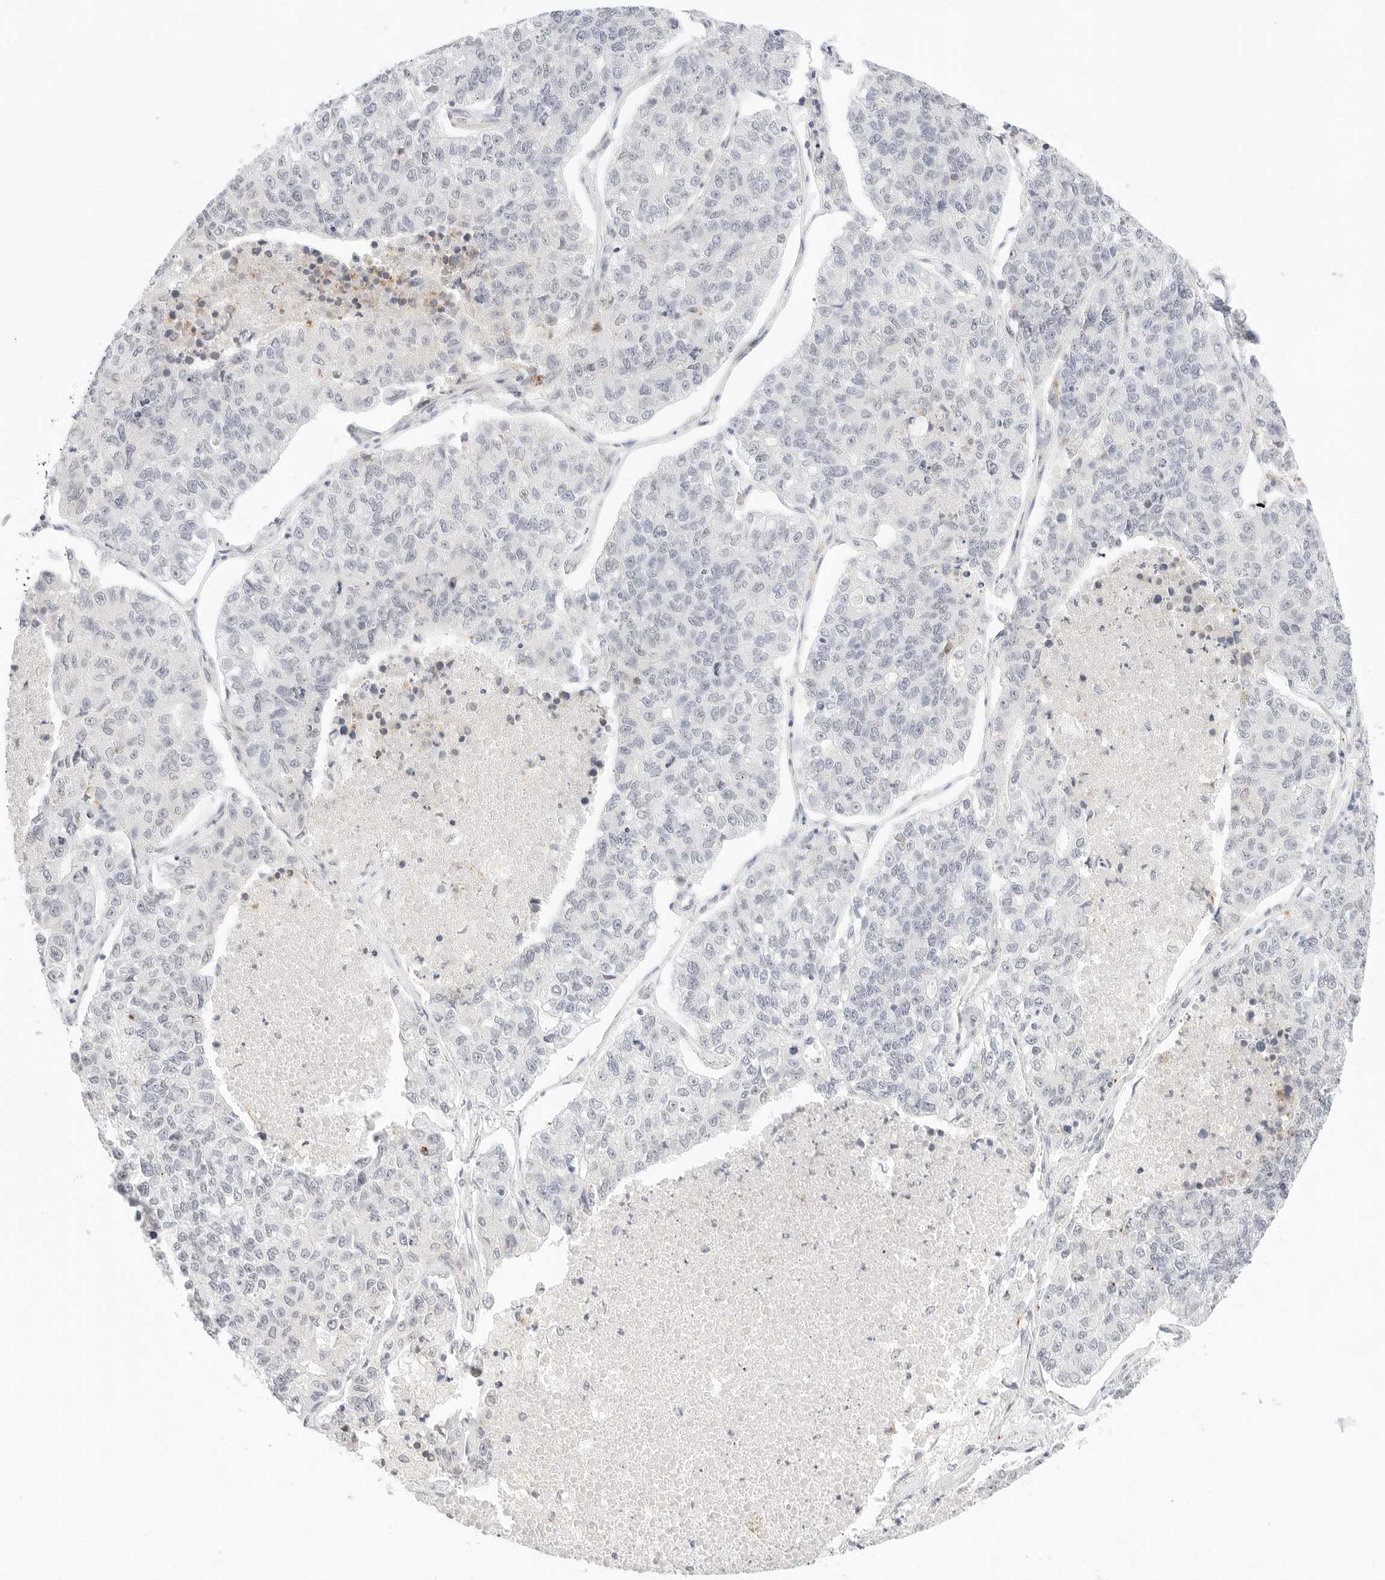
{"staining": {"intensity": "negative", "quantity": "none", "location": "none"}, "tissue": "lung cancer", "cell_type": "Tumor cells", "image_type": "cancer", "snomed": [{"axis": "morphology", "description": "Adenocarcinoma, NOS"}, {"axis": "topography", "description": "Lung"}], "caption": "An immunohistochemistry image of lung cancer (adenocarcinoma) is shown. There is no staining in tumor cells of lung cancer (adenocarcinoma).", "gene": "XKR4", "patient": {"sex": "male", "age": 49}}